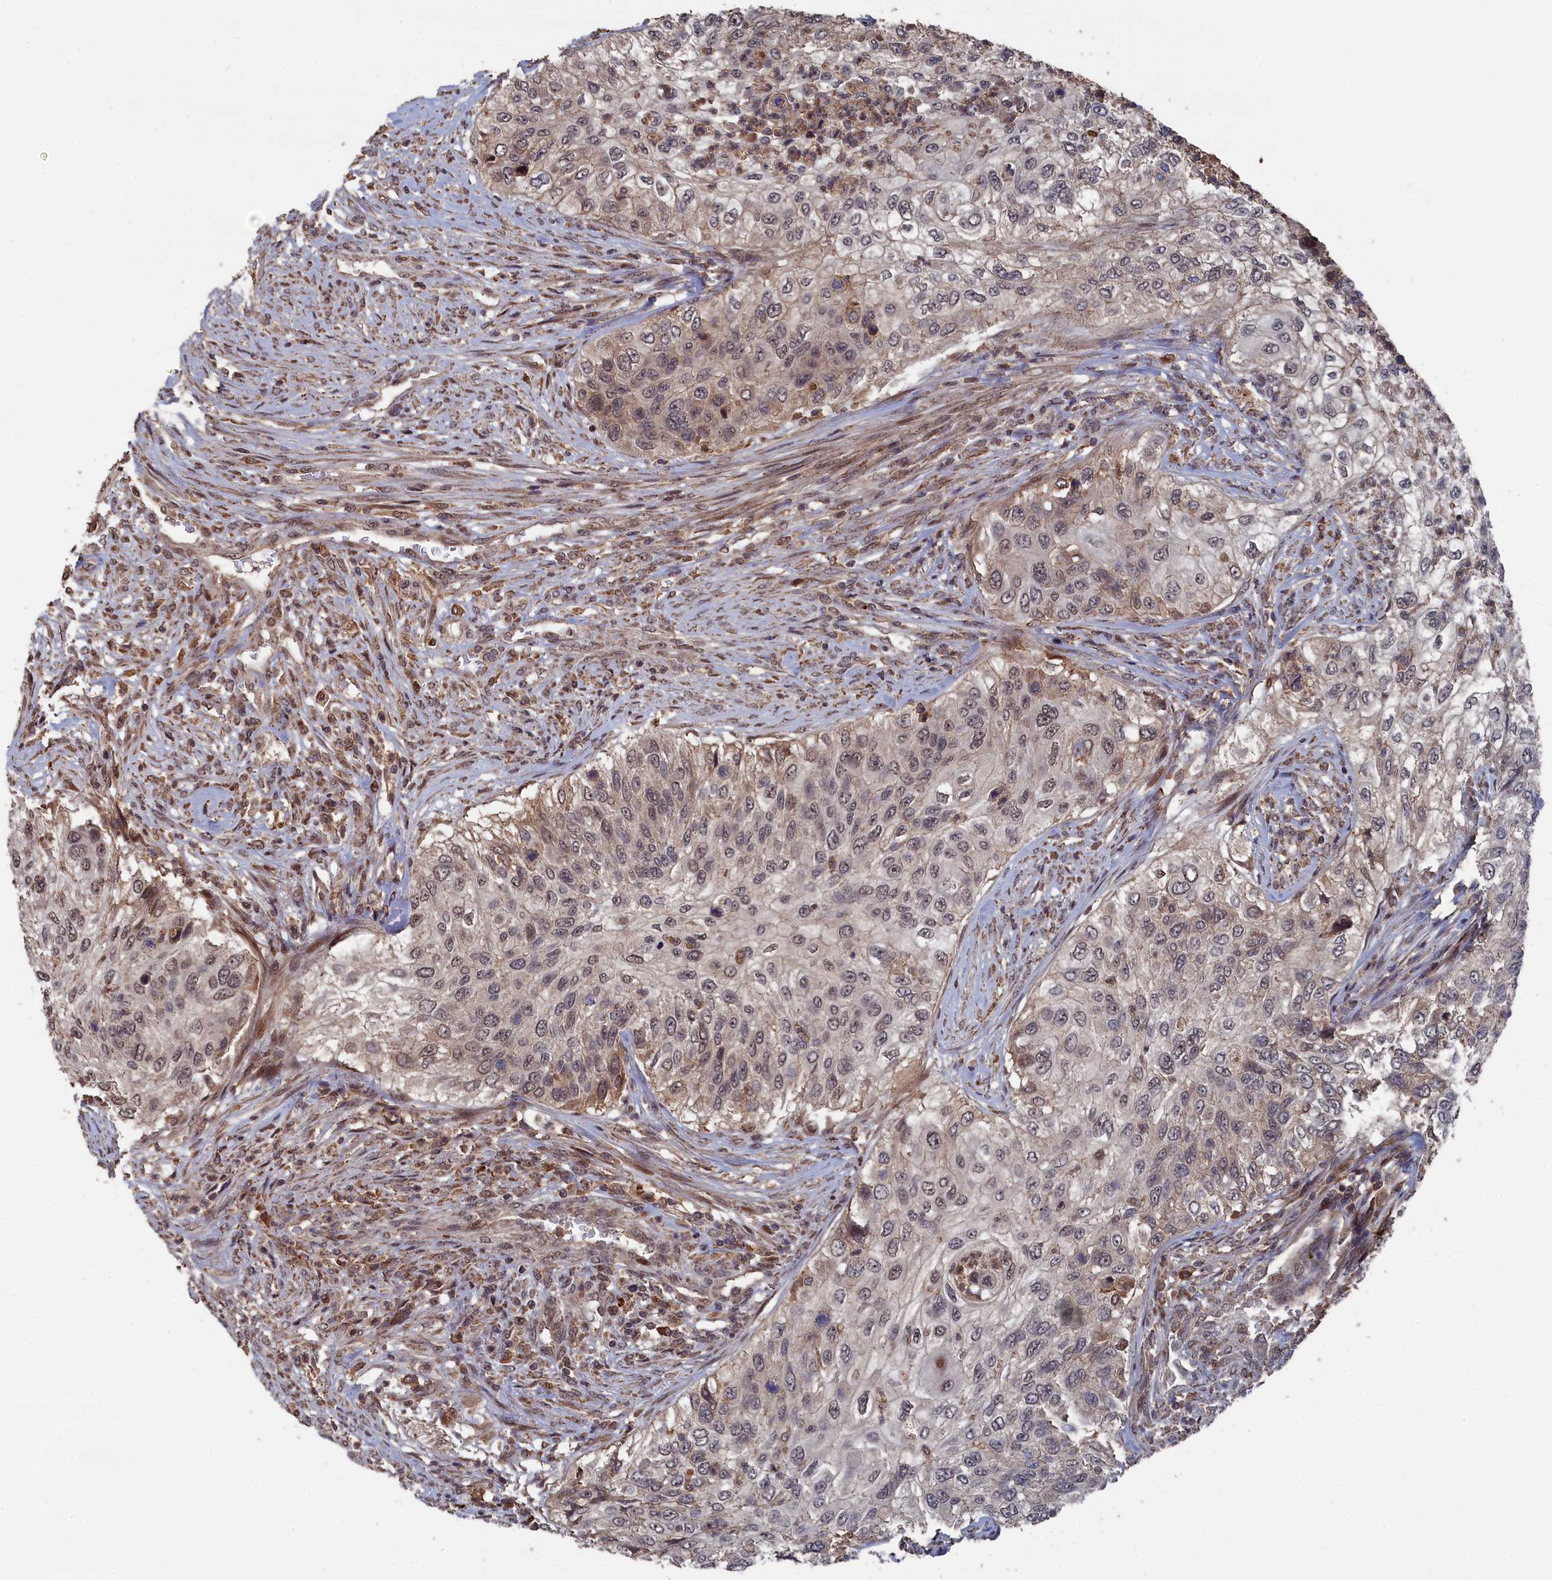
{"staining": {"intensity": "weak", "quantity": ">75%", "location": "cytoplasmic/membranous,nuclear"}, "tissue": "urothelial cancer", "cell_type": "Tumor cells", "image_type": "cancer", "snomed": [{"axis": "morphology", "description": "Urothelial carcinoma, High grade"}, {"axis": "topography", "description": "Urinary bladder"}], "caption": "Protein expression by immunohistochemistry demonstrates weak cytoplasmic/membranous and nuclear expression in about >75% of tumor cells in urothelial cancer.", "gene": "CEACAM21", "patient": {"sex": "female", "age": 60}}